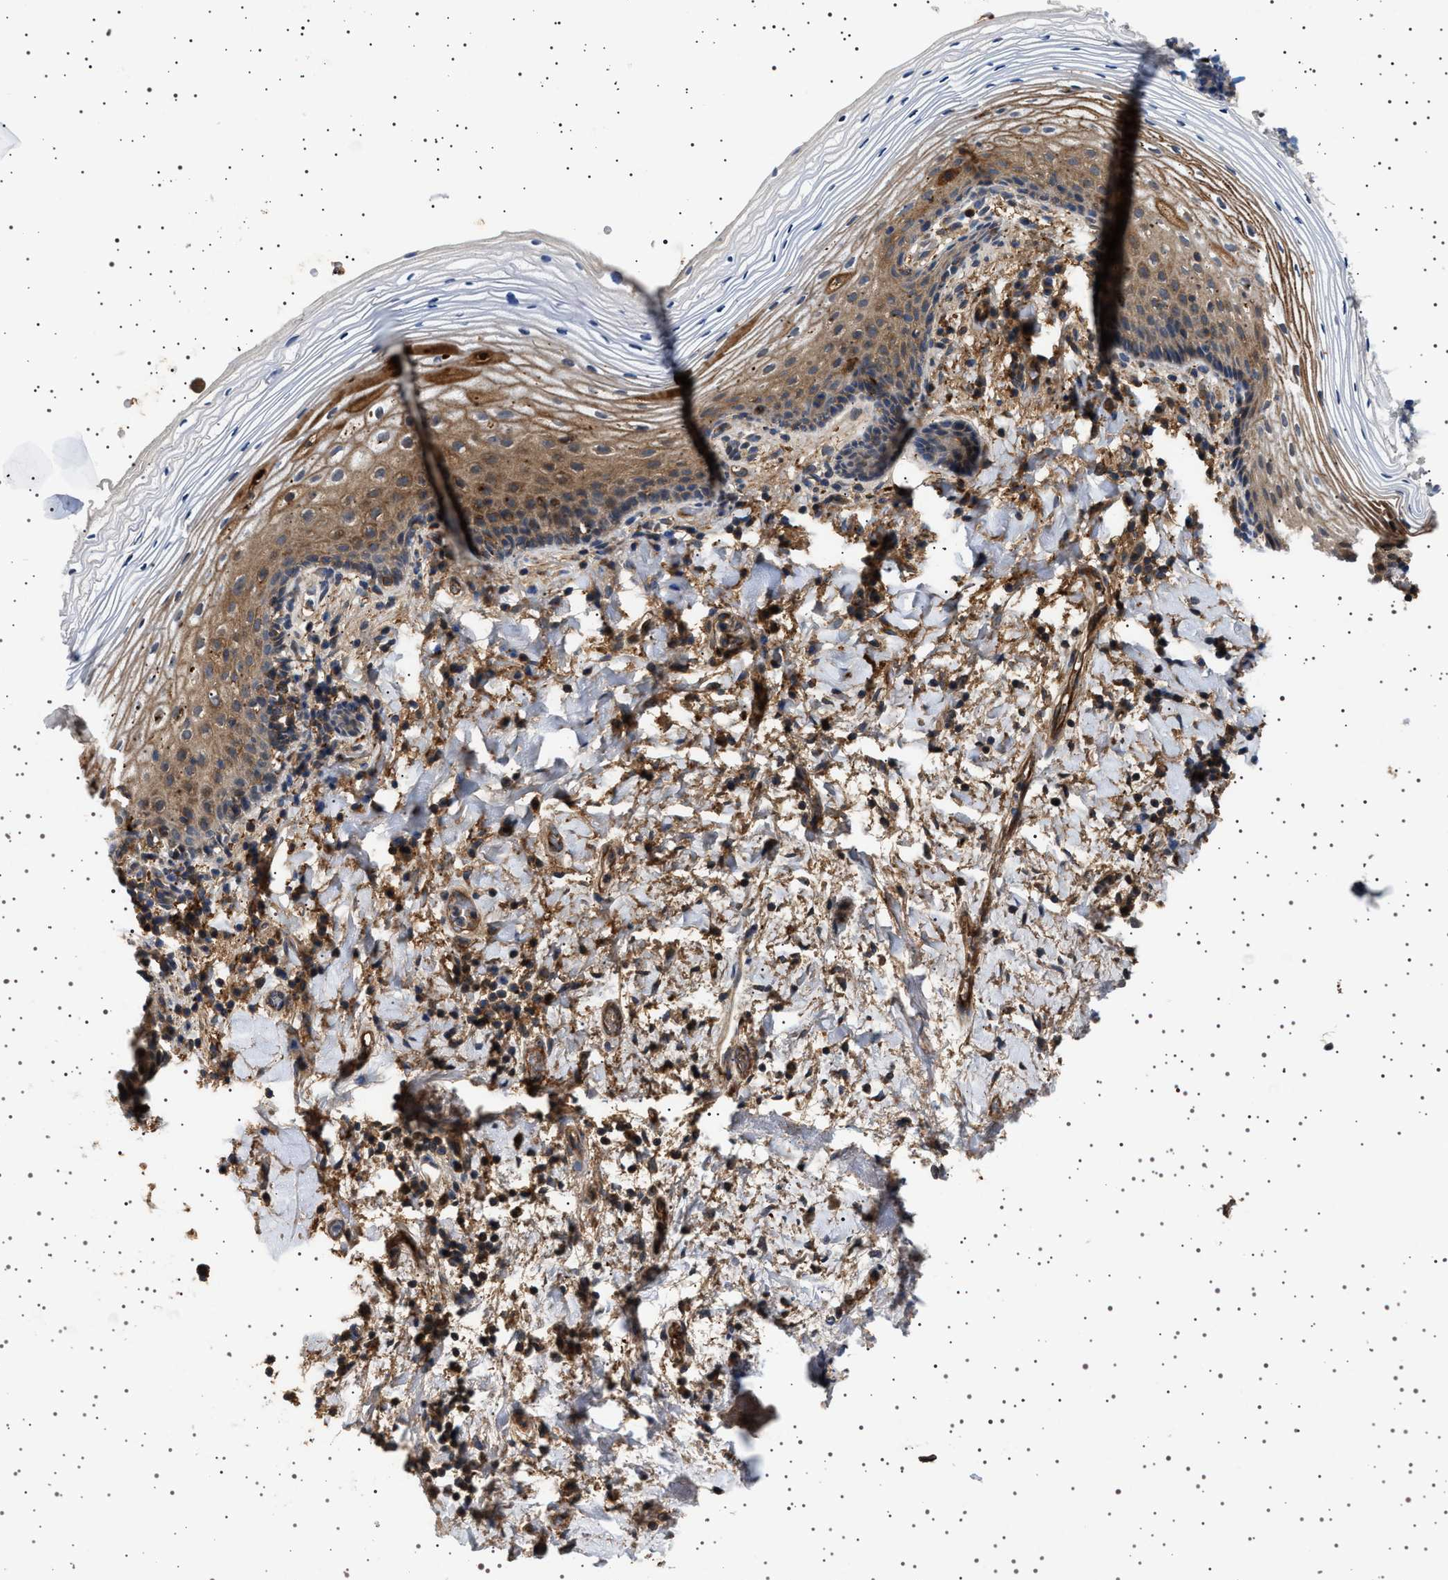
{"staining": {"intensity": "moderate", "quantity": "<25%", "location": "cytoplasmic/membranous"}, "tissue": "vagina", "cell_type": "Squamous epithelial cells", "image_type": "normal", "snomed": [{"axis": "morphology", "description": "Normal tissue, NOS"}, {"axis": "topography", "description": "Vagina"}], "caption": "Human vagina stained for a protein (brown) demonstrates moderate cytoplasmic/membranous positive positivity in about <25% of squamous epithelial cells.", "gene": "FICD", "patient": {"sex": "female", "age": 60}}